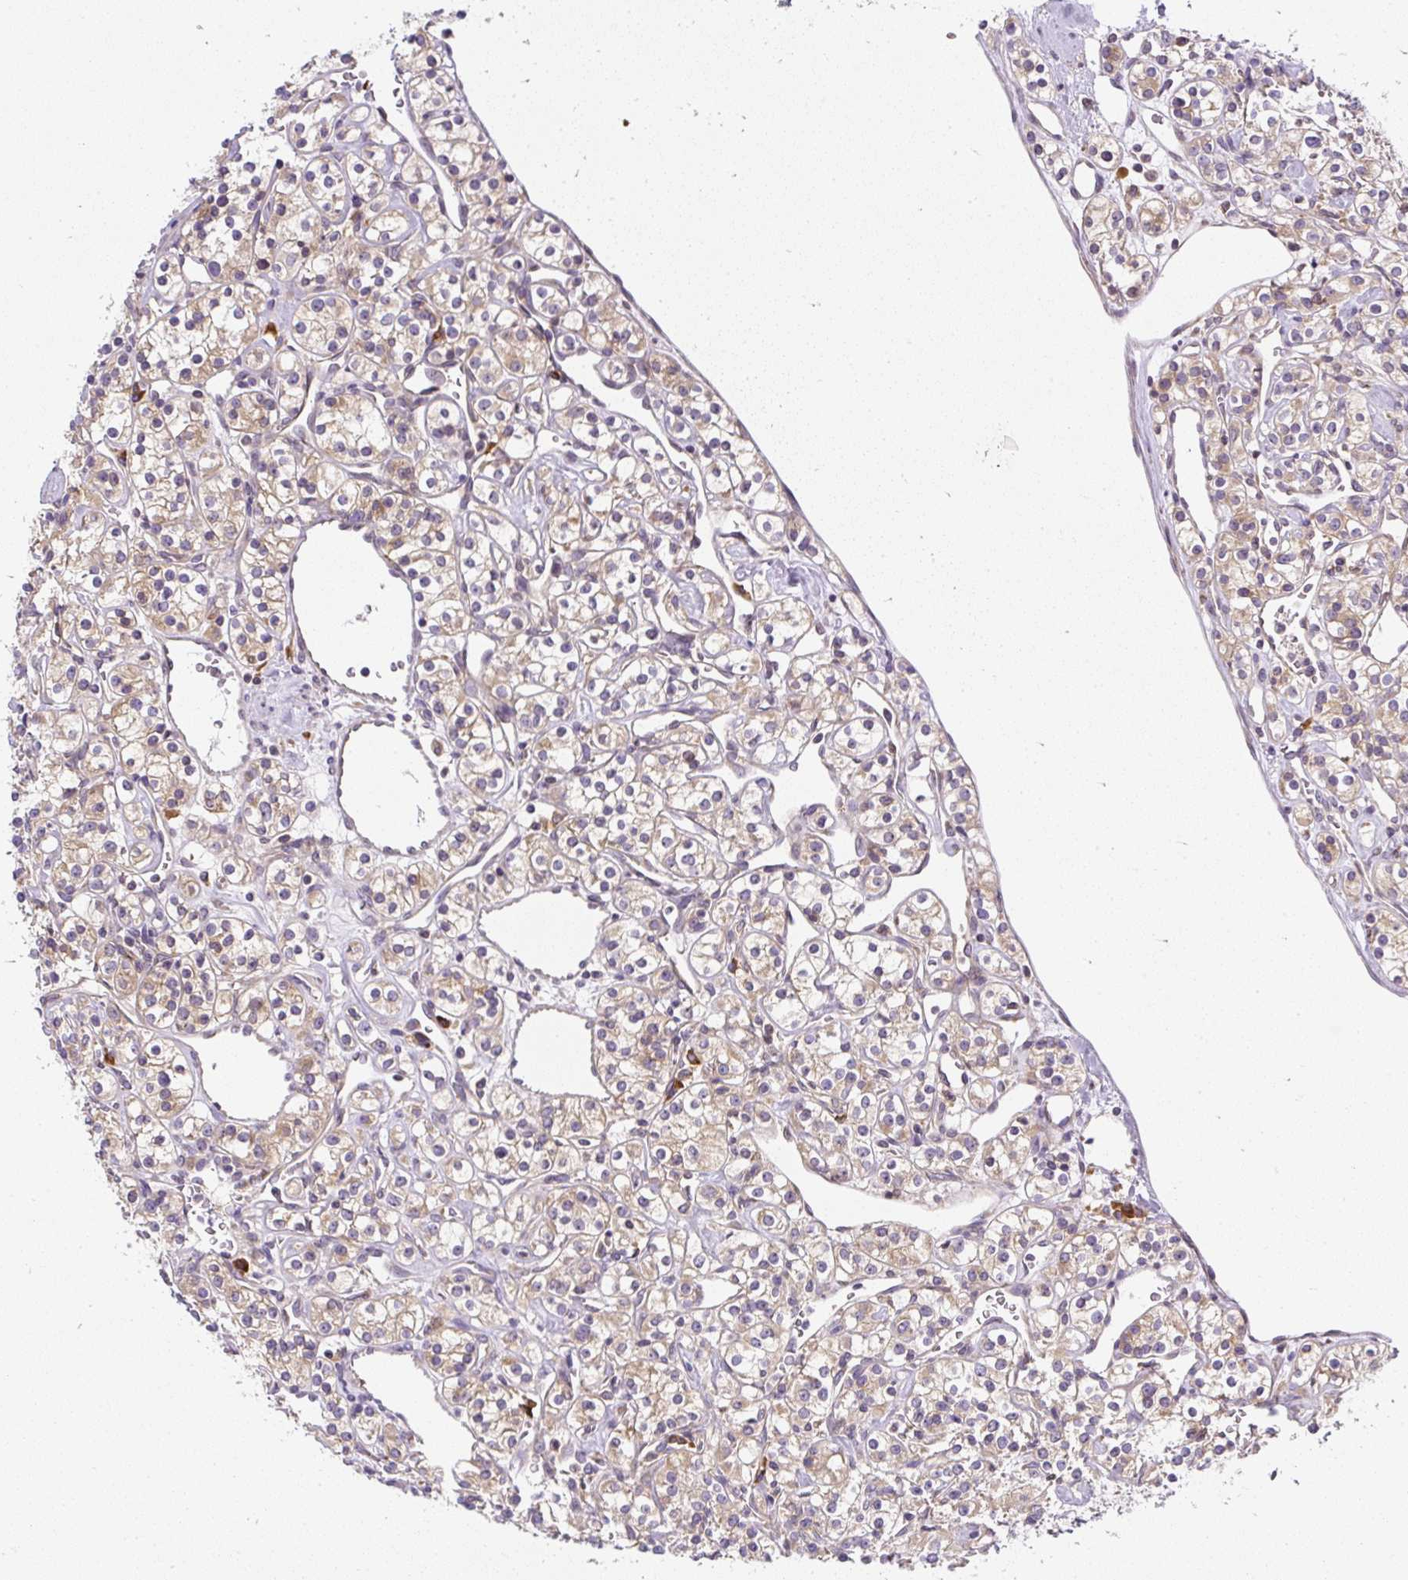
{"staining": {"intensity": "weak", "quantity": ">75%", "location": "cytoplasmic/membranous"}, "tissue": "renal cancer", "cell_type": "Tumor cells", "image_type": "cancer", "snomed": [{"axis": "morphology", "description": "Adenocarcinoma, NOS"}, {"axis": "topography", "description": "Kidney"}], "caption": "An immunohistochemistry (IHC) photomicrograph of tumor tissue is shown. Protein staining in brown shows weak cytoplasmic/membranous positivity in adenocarcinoma (renal) within tumor cells.", "gene": "CYP20A1", "patient": {"sex": "male", "age": 77}}